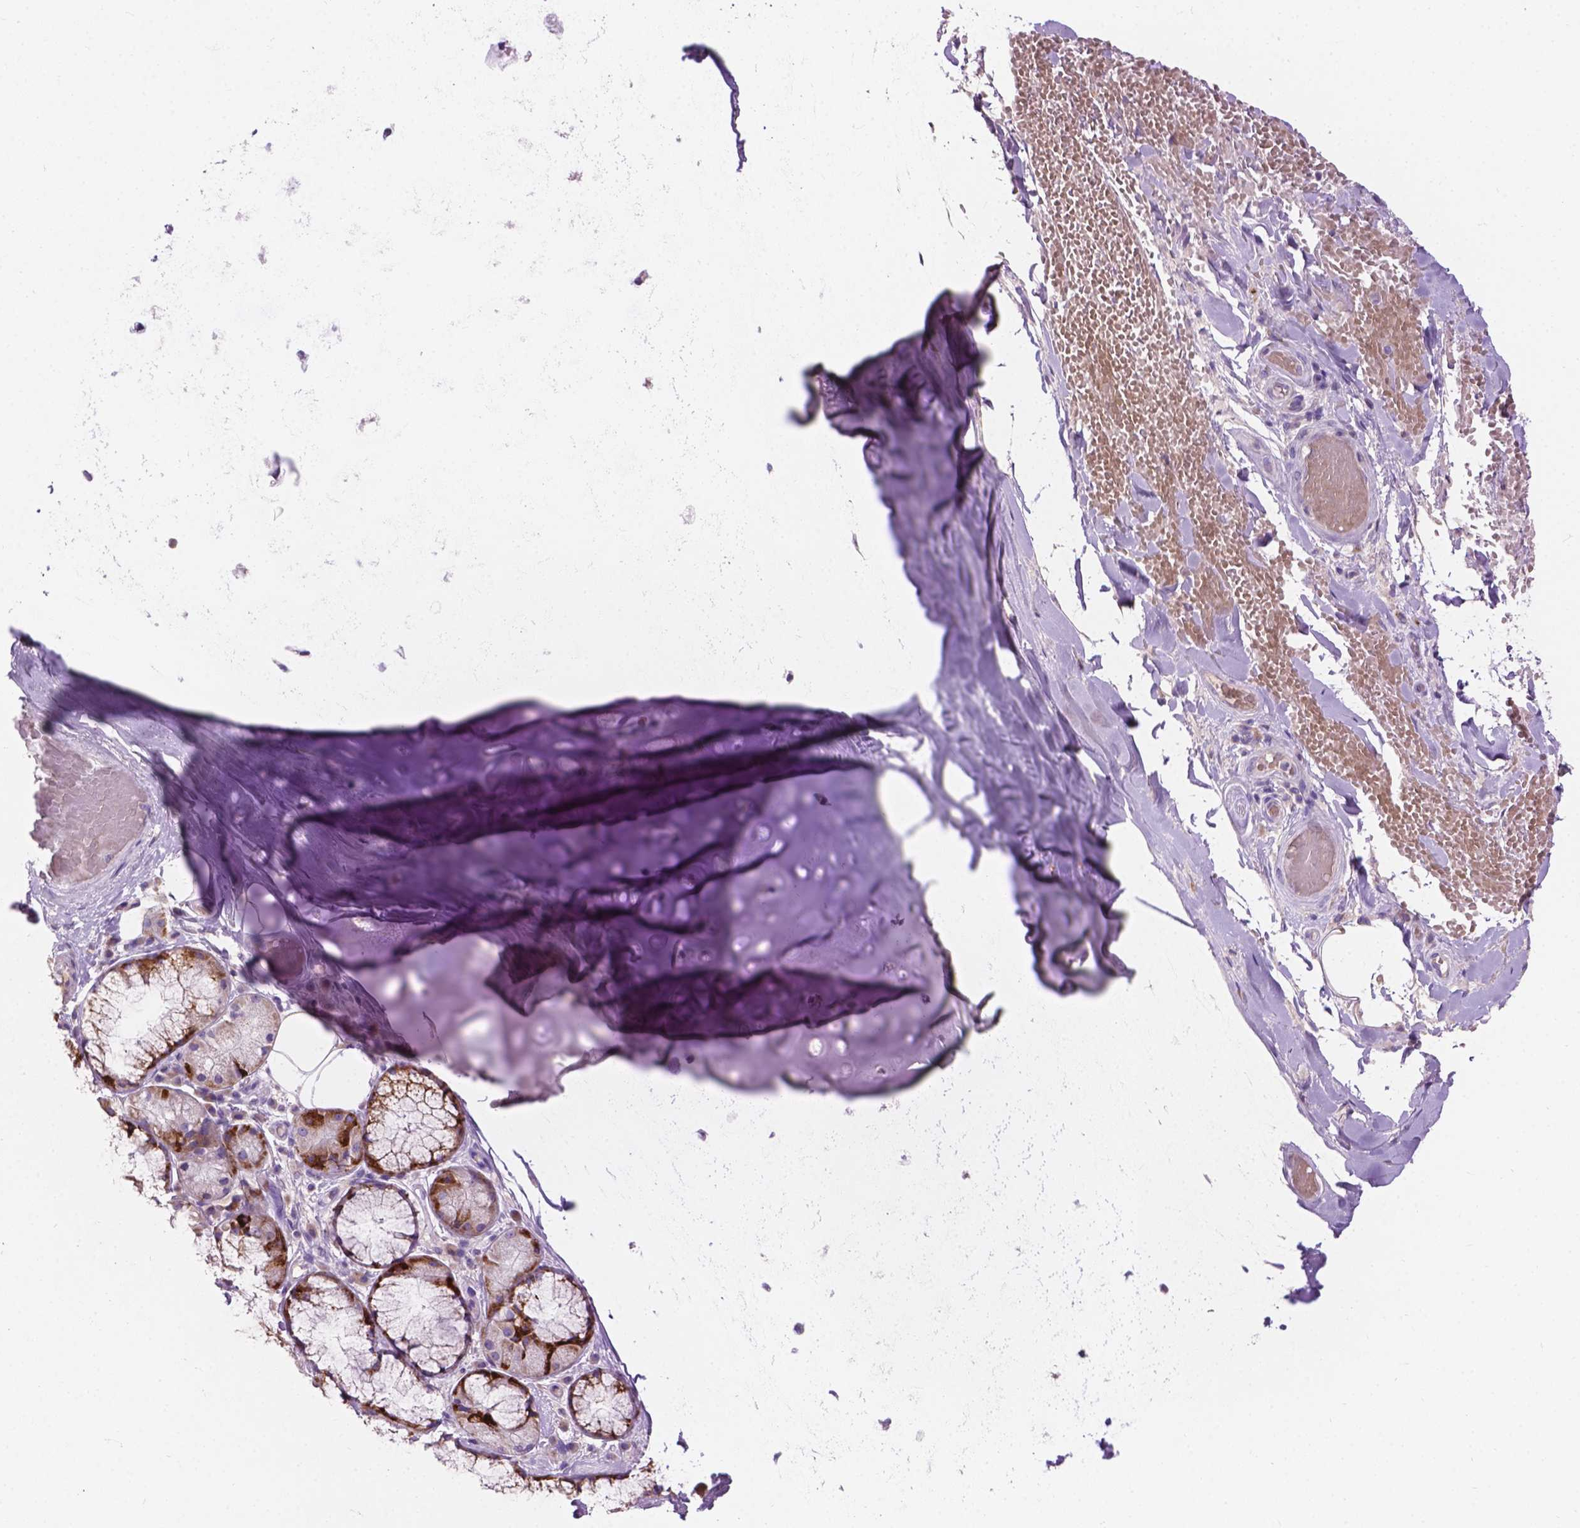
{"staining": {"intensity": "negative", "quantity": "none", "location": "none"}, "tissue": "adipose tissue", "cell_type": "Adipocytes", "image_type": "normal", "snomed": [{"axis": "morphology", "description": "Normal tissue, NOS"}, {"axis": "topography", "description": "Cartilage tissue"}, {"axis": "topography", "description": "Bronchus"}], "caption": "The micrograph demonstrates no significant expression in adipocytes of adipose tissue.", "gene": "NOXO1", "patient": {"sex": "male", "age": 64}}